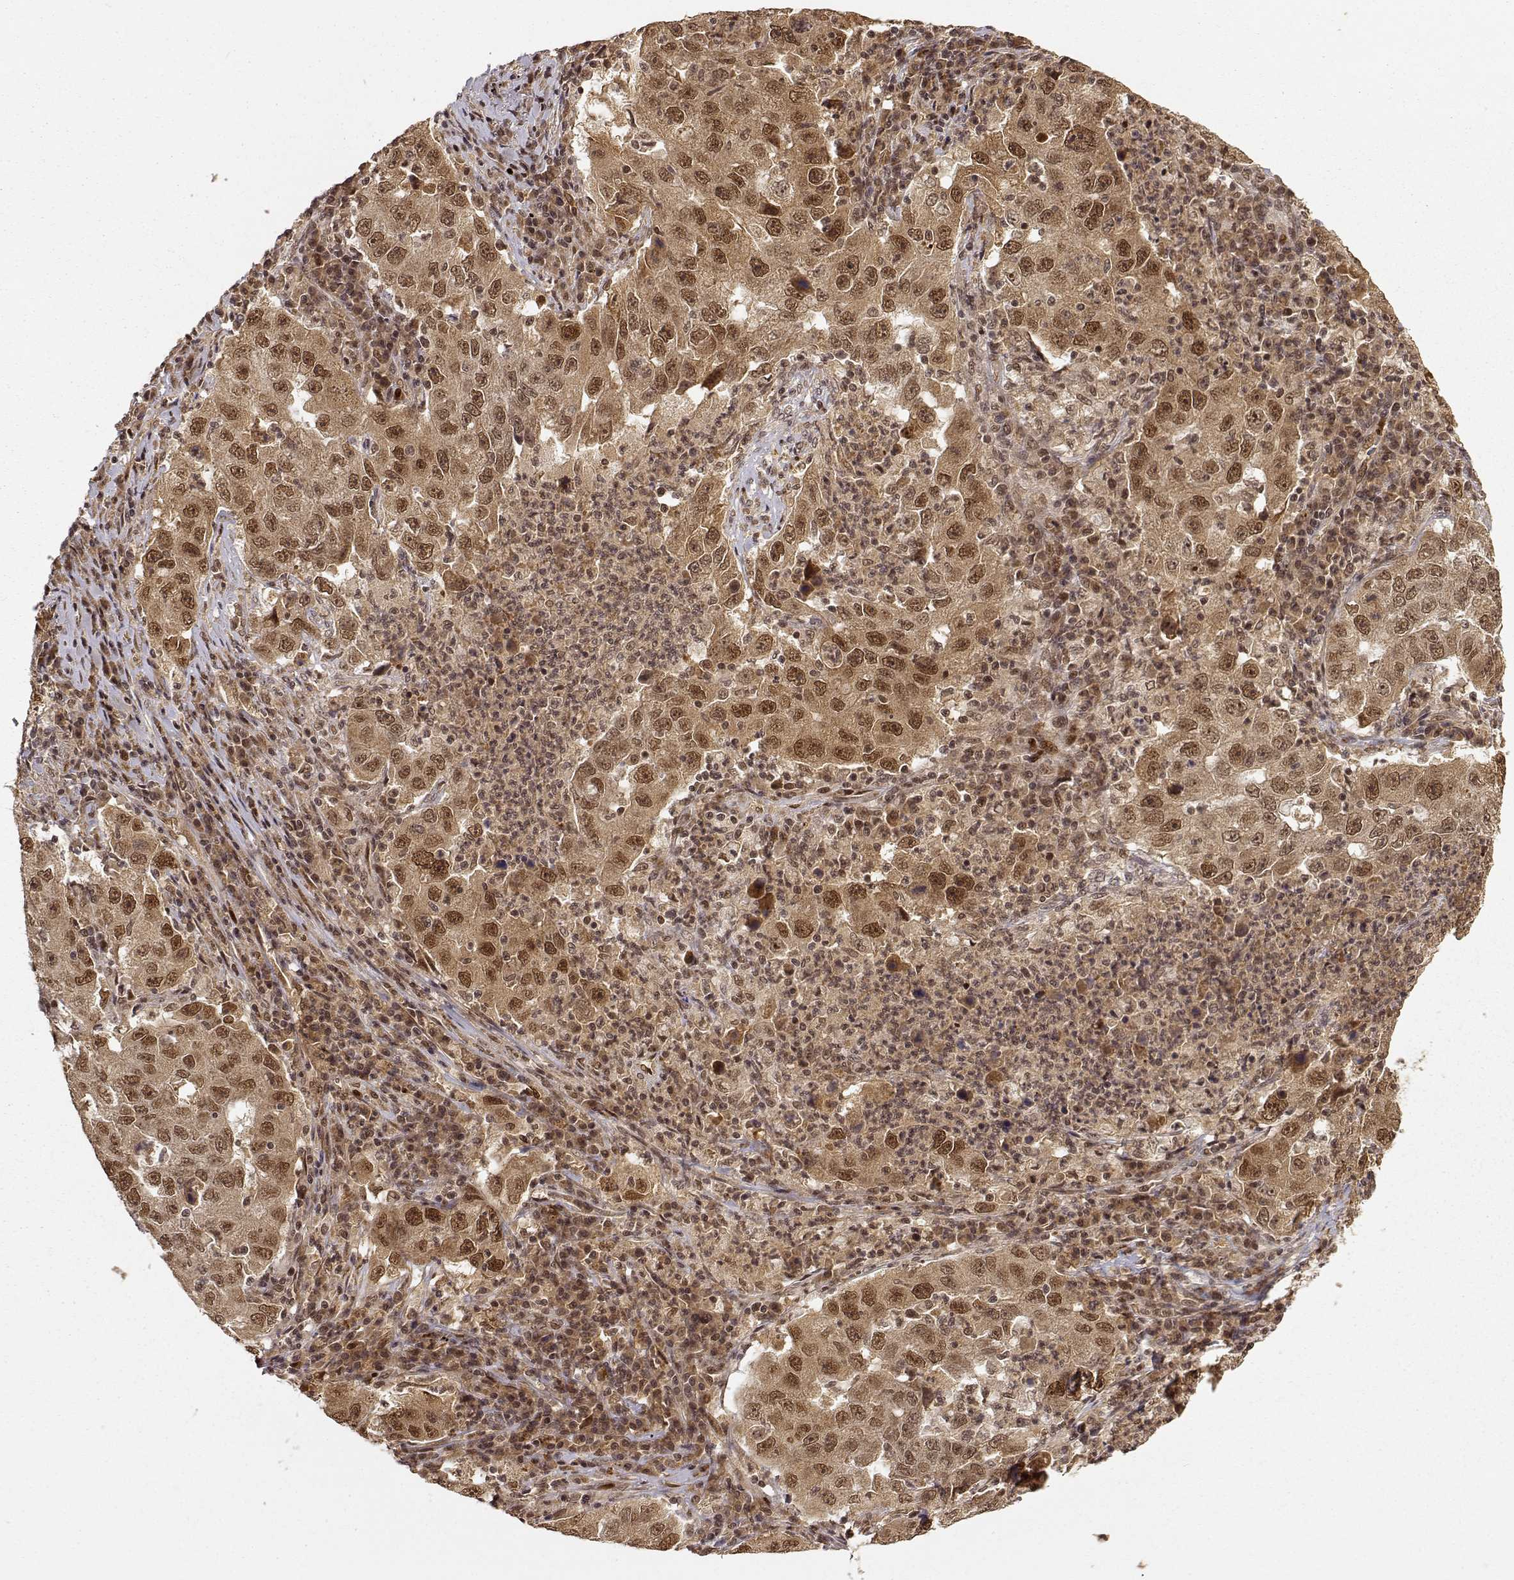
{"staining": {"intensity": "moderate", "quantity": ">75%", "location": "cytoplasmic/membranous,nuclear"}, "tissue": "lung cancer", "cell_type": "Tumor cells", "image_type": "cancer", "snomed": [{"axis": "morphology", "description": "Adenocarcinoma, NOS"}, {"axis": "topography", "description": "Lung"}], "caption": "Immunohistochemistry (IHC) photomicrograph of human lung adenocarcinoma stained for a protein (brown), which displays medium levels of moderate cytoplasmic/membranous and nuclear staining in approximately >75% of tumor cells.", "gene": "MAEA", "patient": {"sex": "male", "age": 73}}